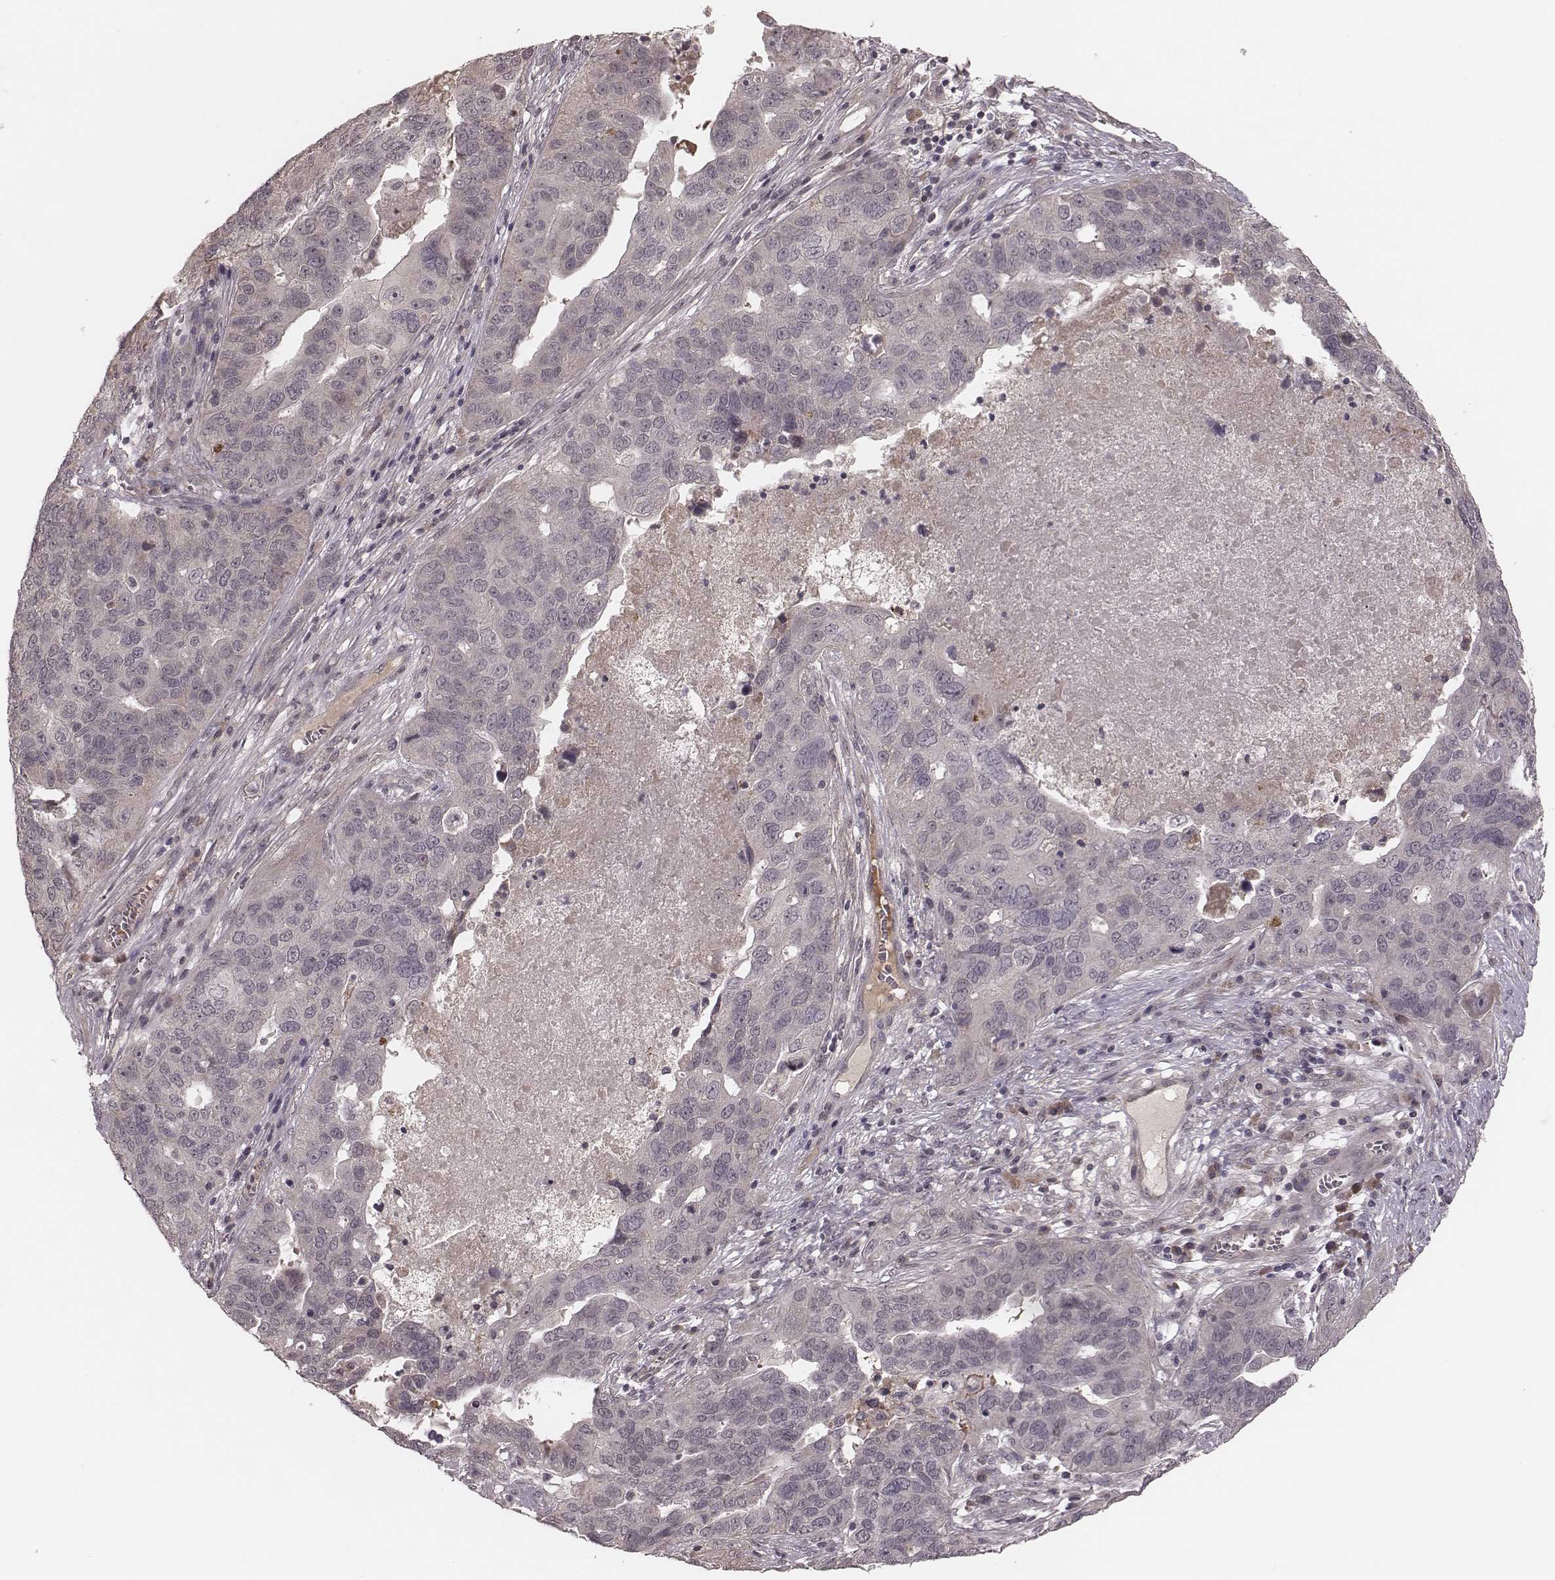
{"staining": {"intensity": "negative", "quantity": "none", "location": "none"}, "tissue": "ovarian cancer", "cell_type": "Tumor cells", "image_type": "cancer", "snomed": [{"axis": "morphology", "description": "Carcinoma, endometroid"}, {"axis": "topography", "description": "Soft tissue"}, {"axis": "topography", "description": "Ovary"}], "caption": "Immunohistochemistry micrograph of ovarian cancer stained for a protein (brown), which reveals no staining in tumor cells. (DAB (3,3'-diaminobenzidine) immunohistochemistry, high magnification).", "gene": "IL5", "patient": {"sex": "female", "age": 52}}